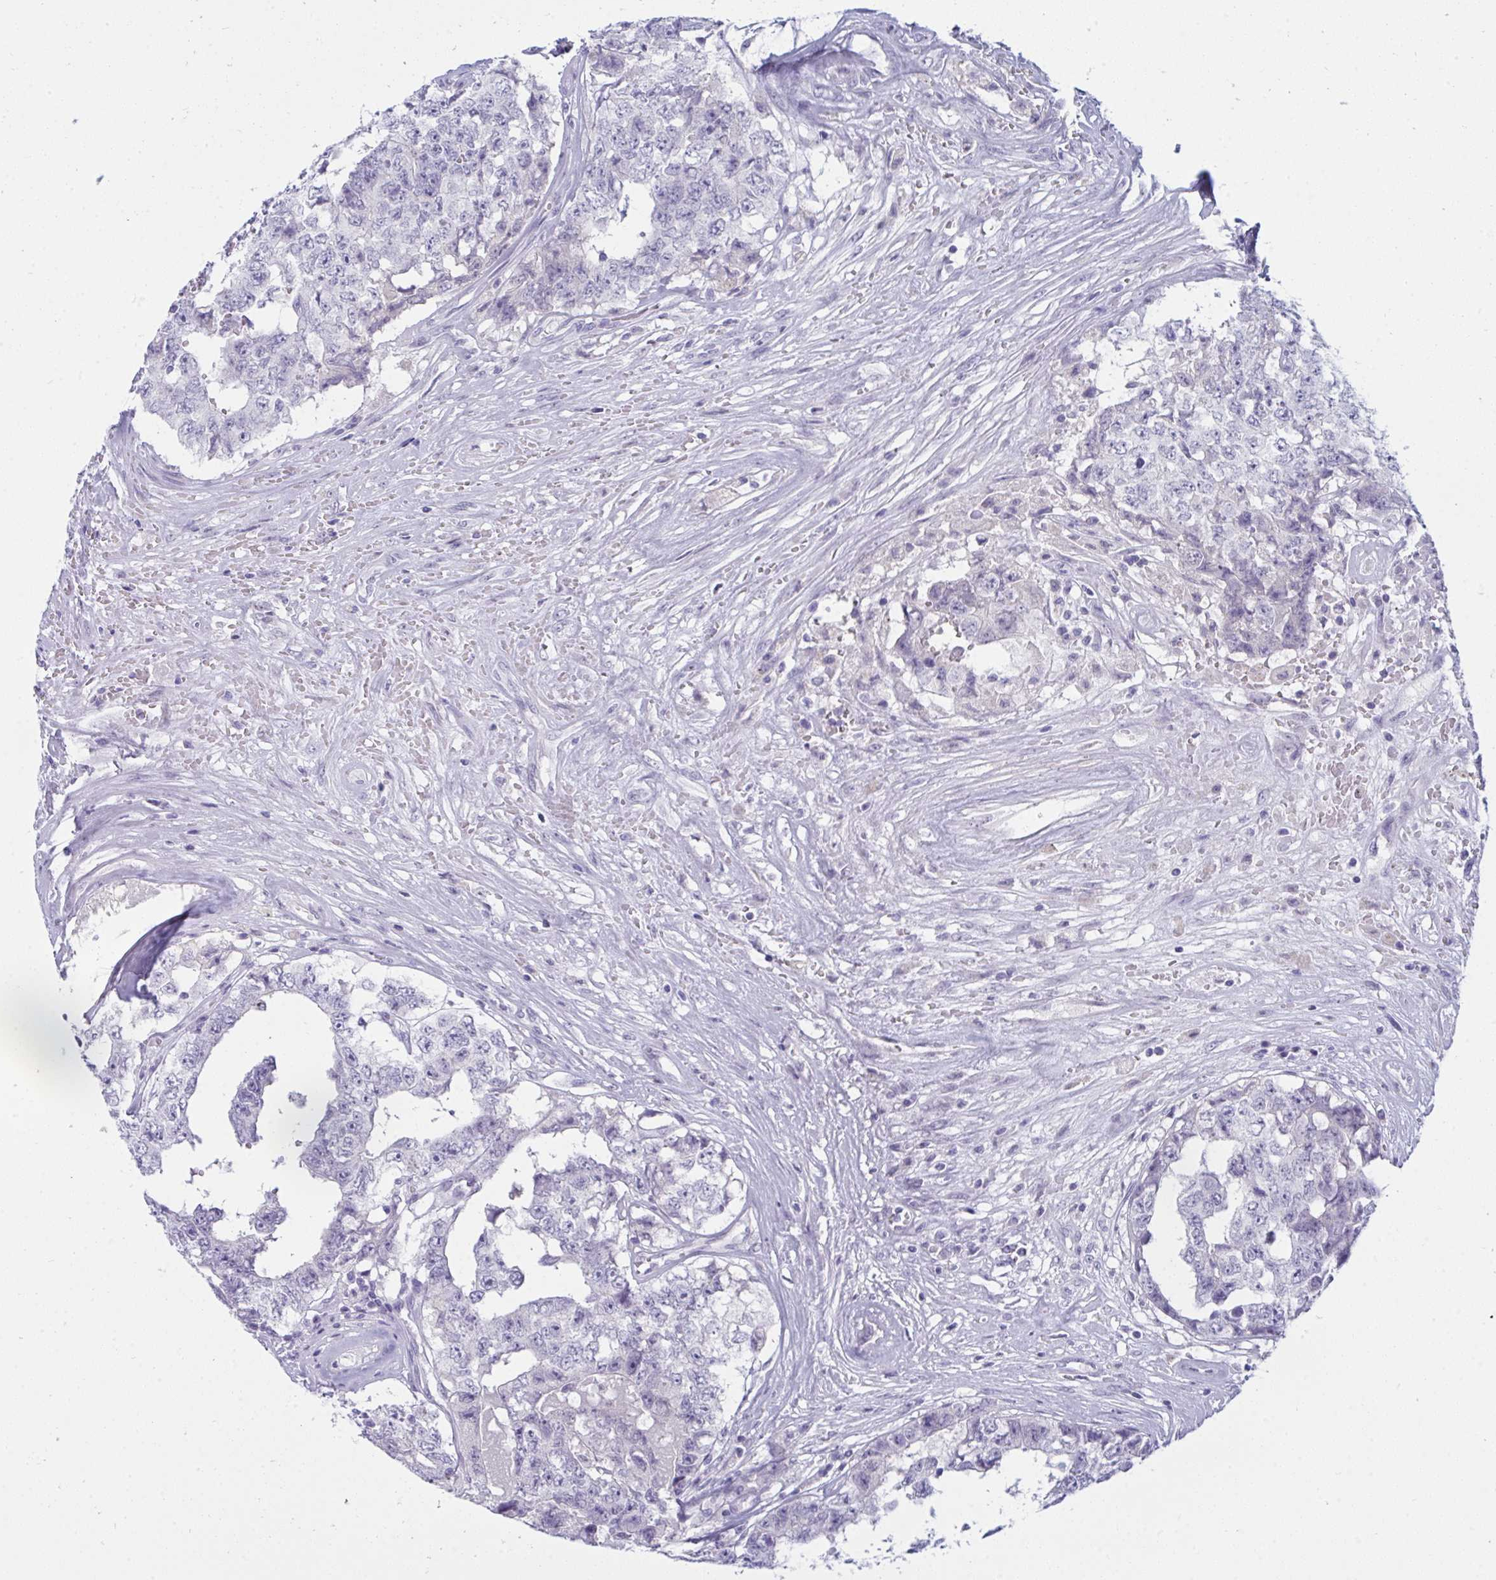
{"staining": {"intensity": "negative", "quantity": "none", "location": "none"}, "tissue": "testis cancer", "cell_type": "Tumor cells", "image_type": "cancer", "snomed": [{"axis": "morphology", "description": "Normal tissue, NOS"}, {"axis": "morphology", "description": "Carcinoma, Embryonal, NOS"}, {"axis": "topography", "description": "Testis"}, {"axis": "topography", "description": "Epididymis"}], "caption": "DAB immunohistochemical staining of testis cancer (embryonal carcinoma) shows no significant expression in tumor cells.", "gene": "PRDM9", "patient": {"sex": "male", "age": 25}}